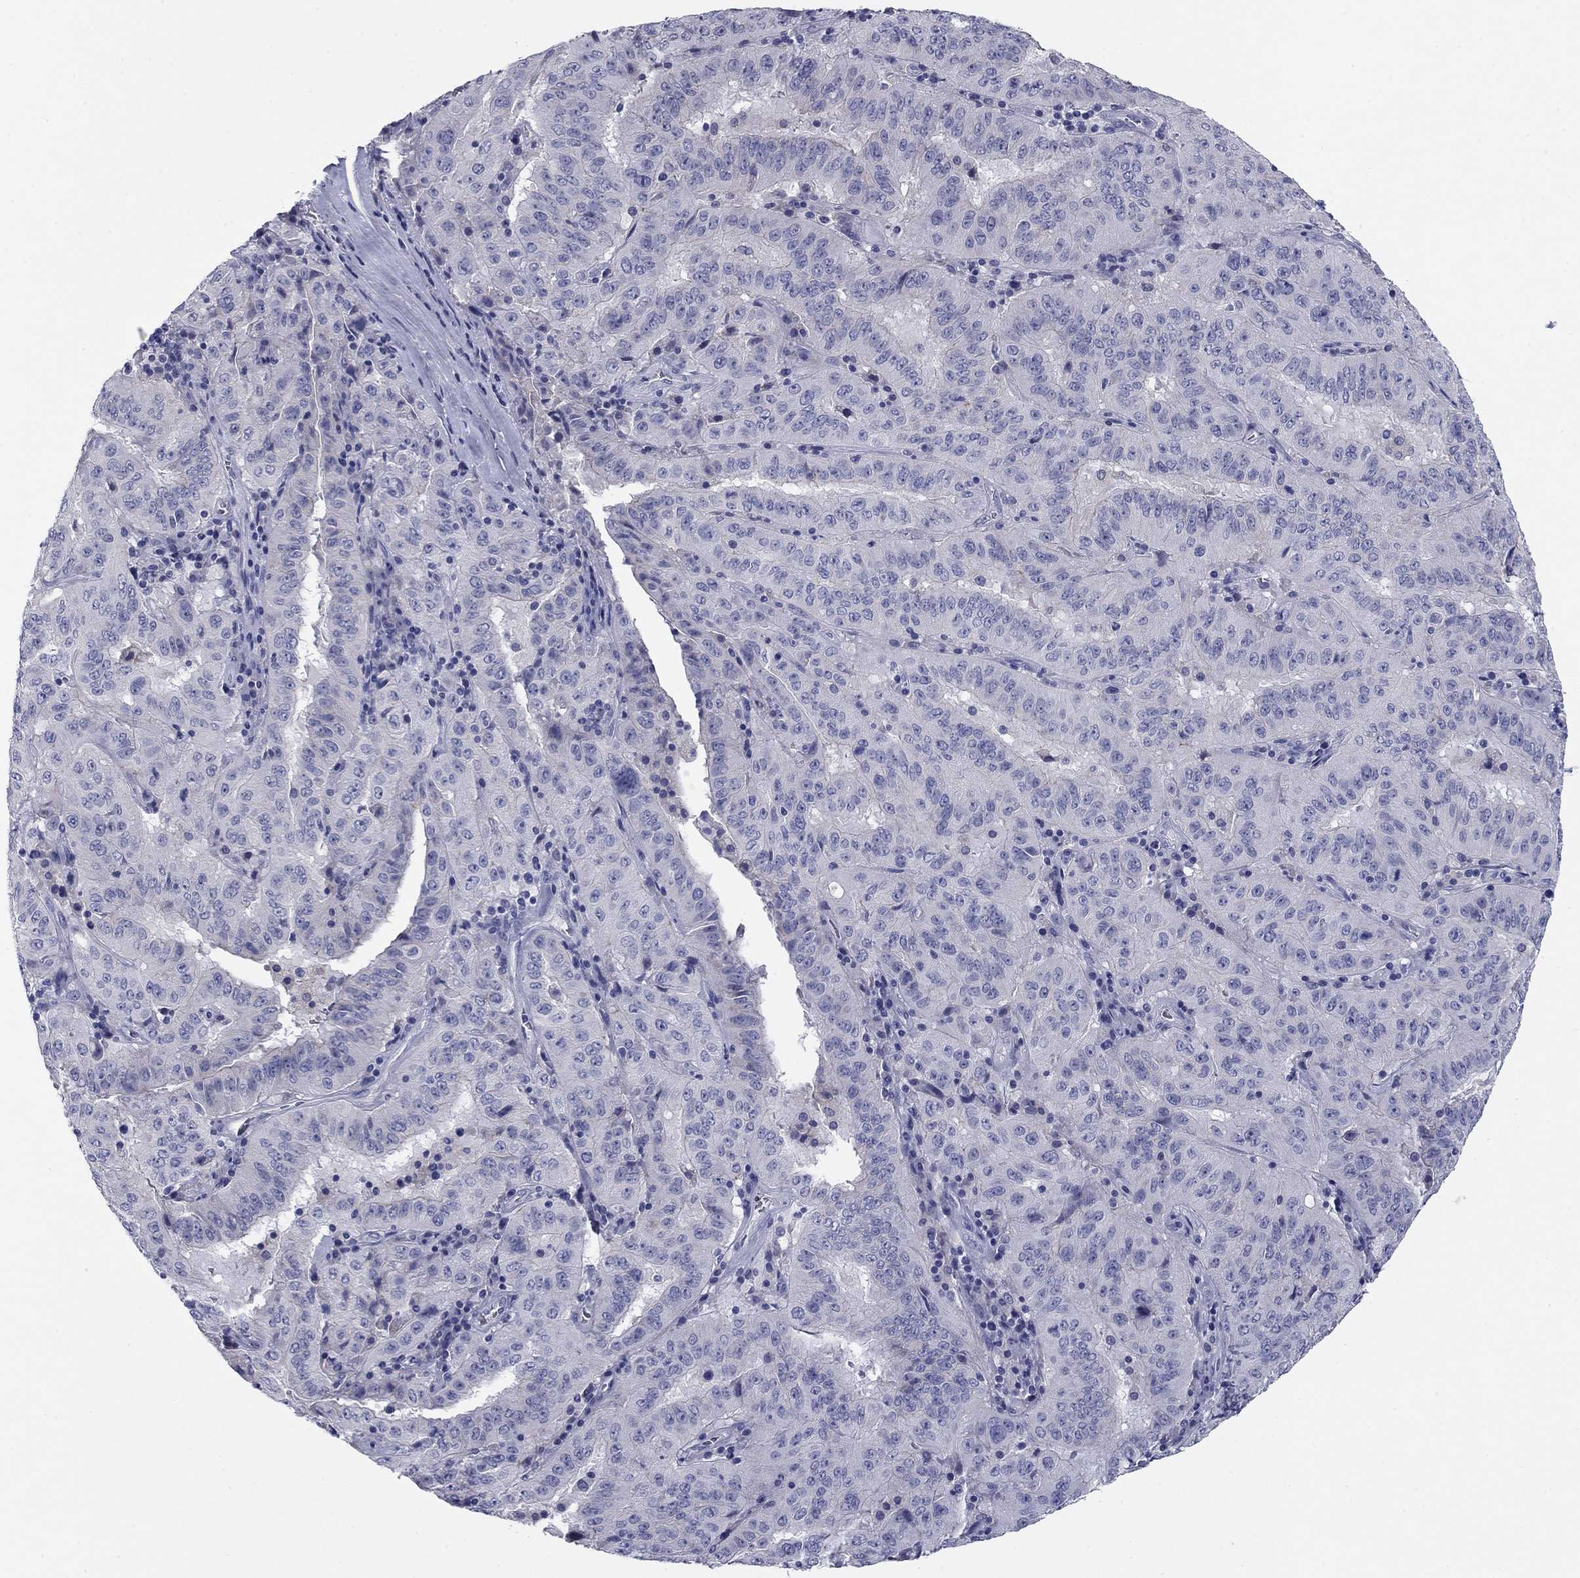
{"staining": {"intensity": "negative", "quantity": "none", "location": "none"}, "tissue": "pancreatic cancer", "cell_type": "Tumor cells", "image_type": "cancer", "snomed": [{"axis": "morphology", "description": "Adenocarcinoma, NOS"}, {"axis": "topography", "description": "Pancreas"}], "caption": "This is an immunohistochemistry histopathology image of pancreatic cancer (adenocarcinoma). There is no expression in tumor cells.", "gene": "CNTNAP4", "patient": {"sex": "male", "age": 63}}